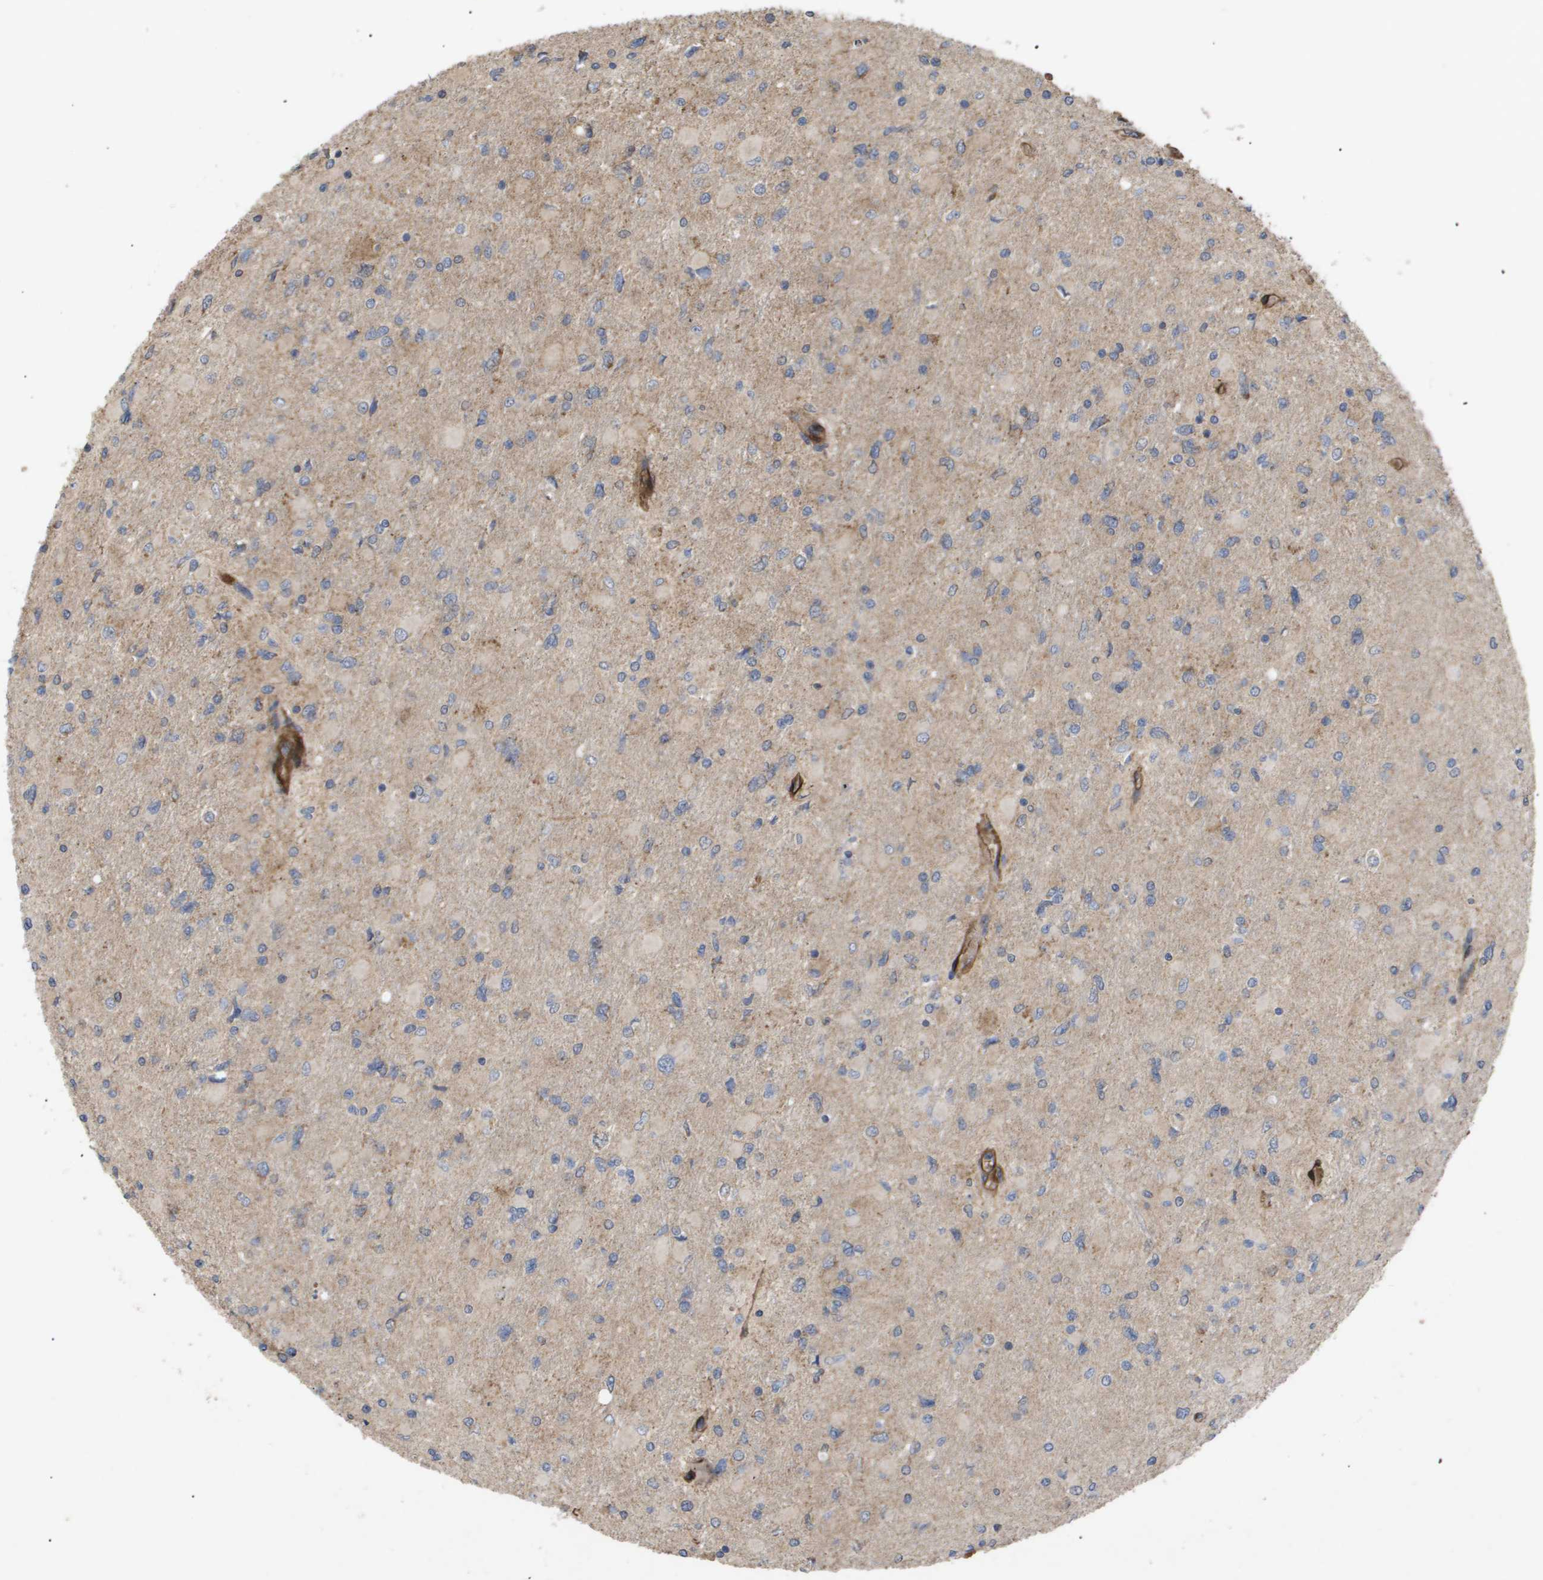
{"staining": {"intensity": "weak", "quantity": "<25%", "location": "cytoplasmic/membranous"}, "tissue": "glioma", "cell_type": "Tumor cells", "image_type": "cancer", "snomed": [{"axis": "morphology", "description": "Glioma, malignant, High grade"}, {"axis": "topography", "description": "Cerebral cortex"}], "caption": "Histopathology image shows no significant protein expression in tumor cells of malignant high-grade glioma.", "gene": "TNS1", "patient": {"sex": "female", "age": 36}}